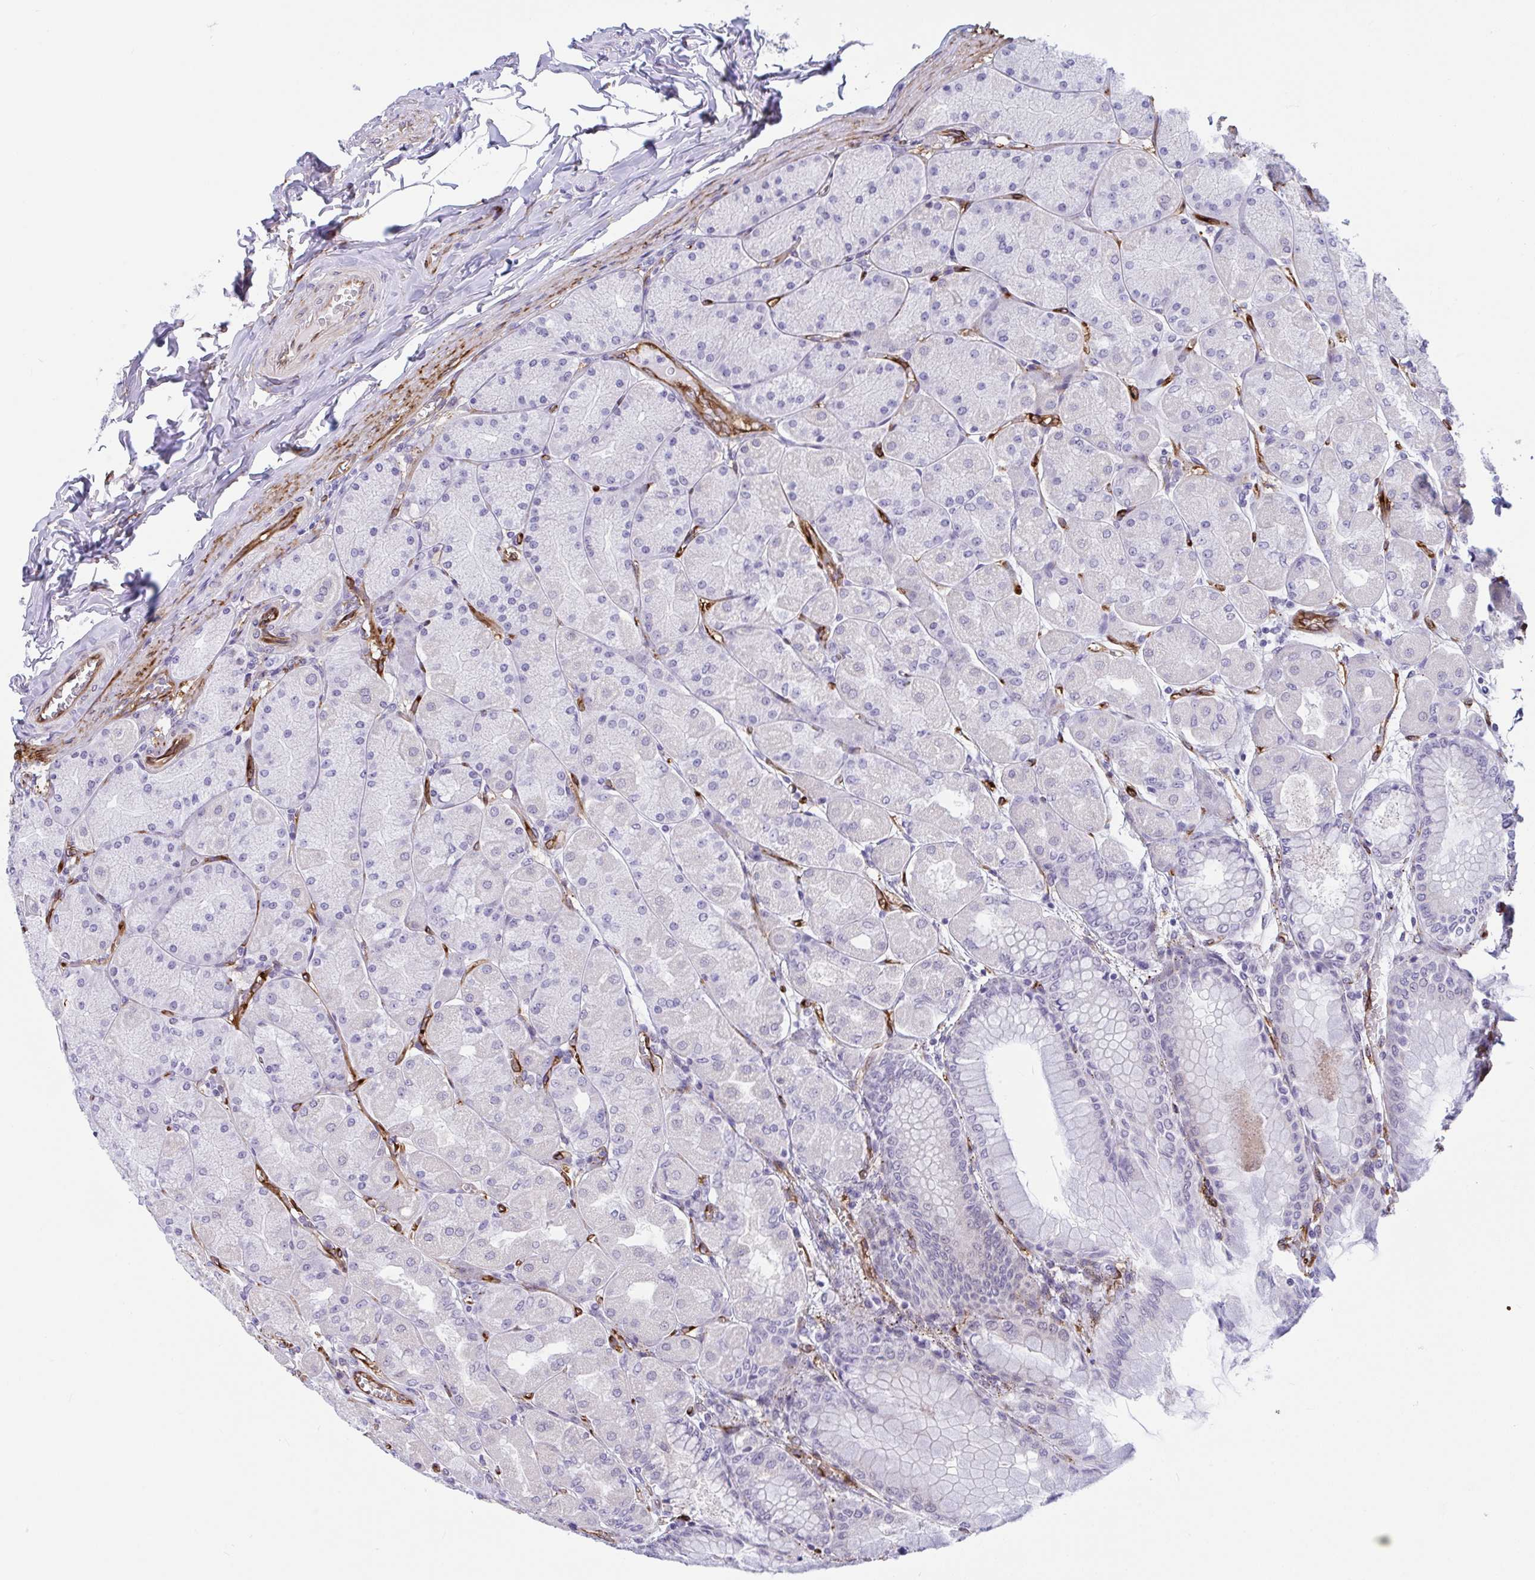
{"staining": {"intensity": "negative", "quantity": "none", "location": "none"}, "tissue": "stomach", "cell_type": "Glandular cells", "image_type": "normal", "snomed": [{"axis": "morphology", "description": "Normal tissue, NOS"}, {"axis": "topography", "description": "Stomach, upper"}], "caption": "Immunohistochemistry (IHC) photomicrograph of normal stomach stained for a protein (brown), which reveals no staining in glandular cells.", "gene": "EML1", "patient": {"sex": "female", "age": 56}}